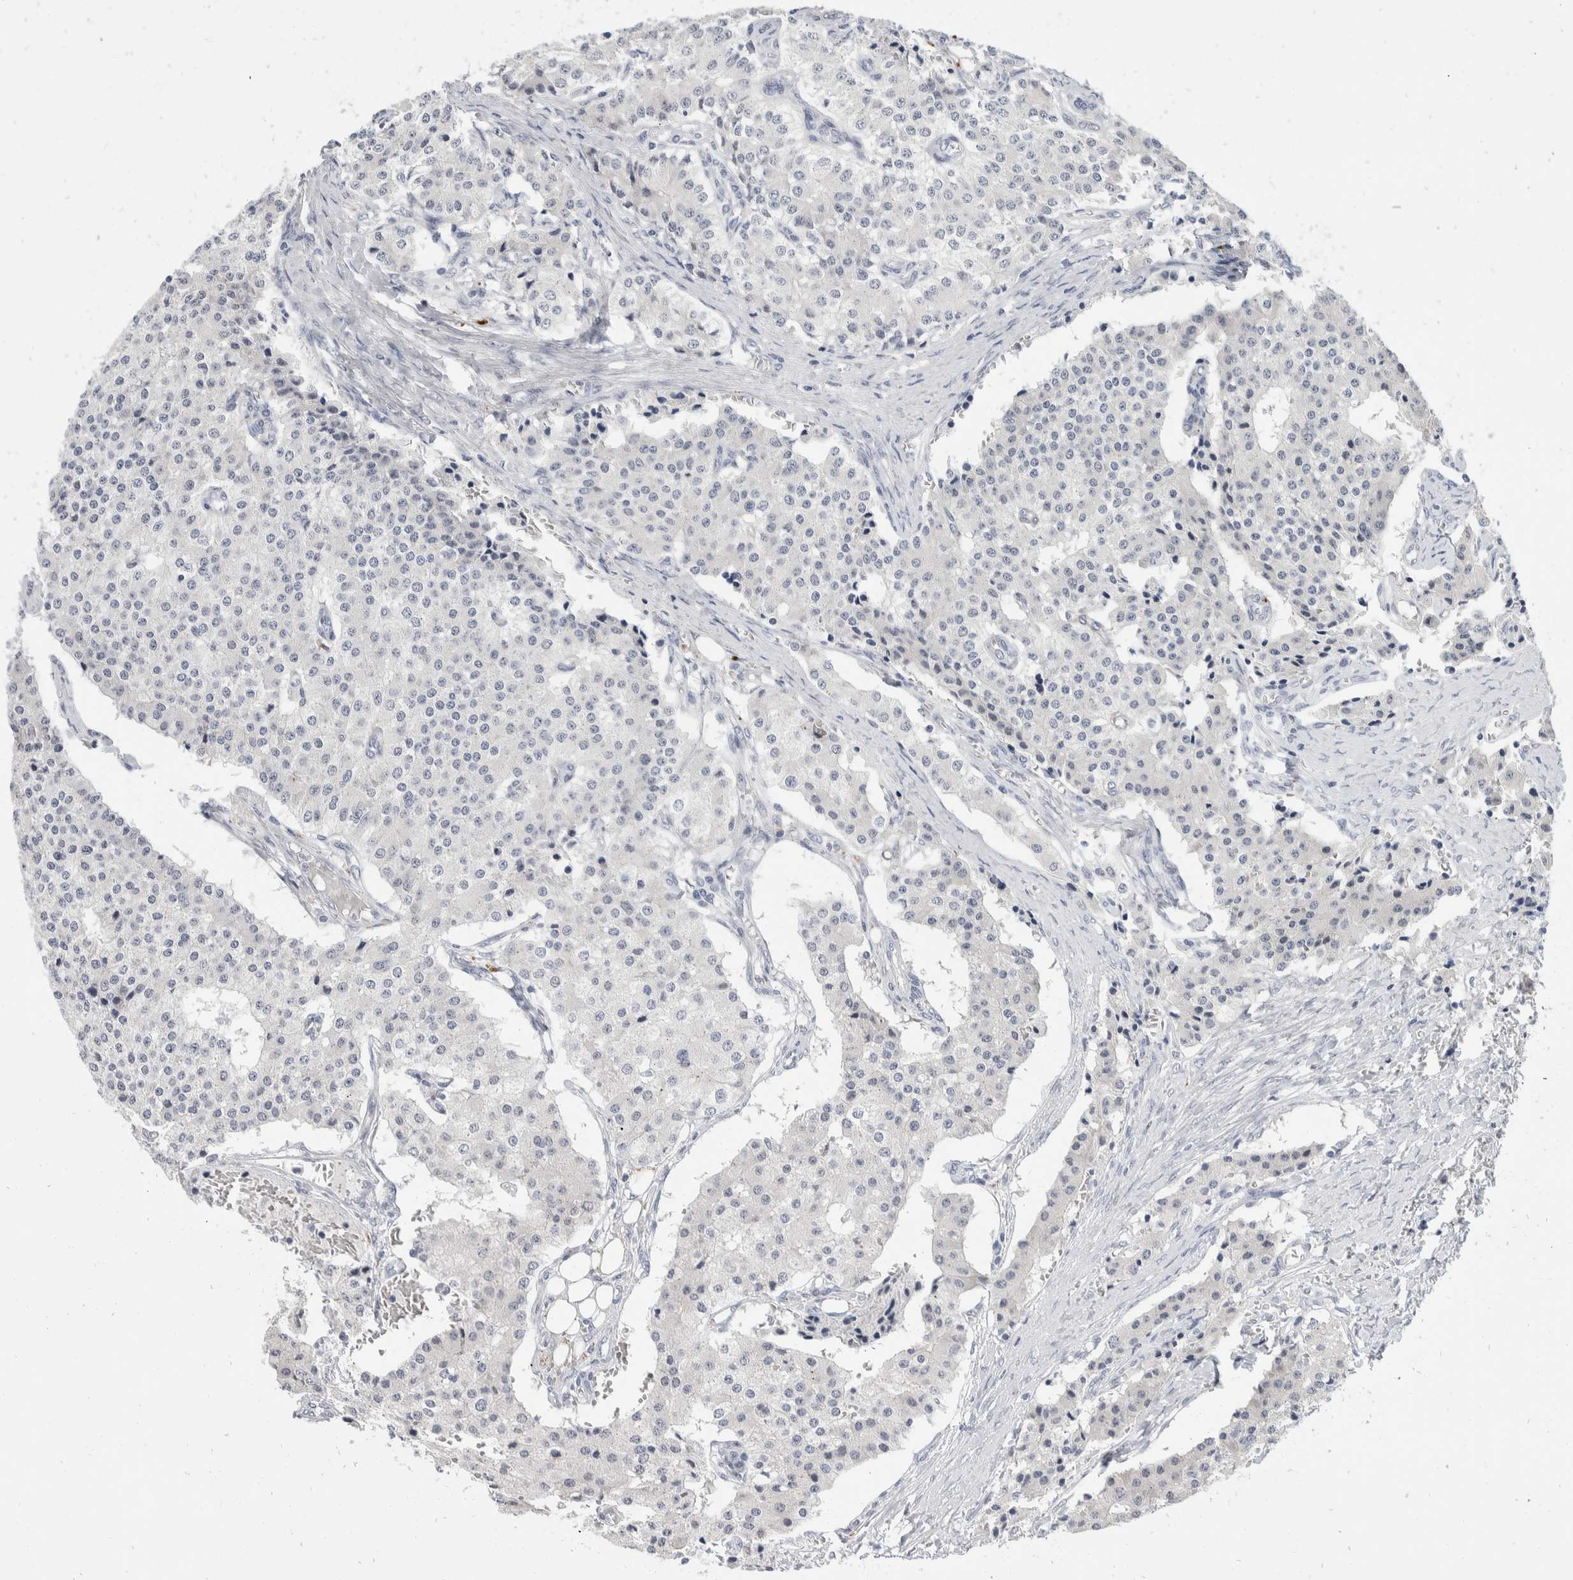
{"staining": {"intensity": "negative", "quantity": "none", "location": "none"}, "tissue": "carcinoid", "cell_type": "Tumor cells", "image_type": "cancer", "snomed": [{"axis": "morphology", "description": "Carcinoid, malignant, NOS"}, {"axis": "topography", "description": "Colon"}], "caption": "Photomicrograph shows no significant protein positivity in tumor cells of carcinoid (malignant).", "gene": "CATSPERD", "patient": {"sex": "female", "age": 52}}